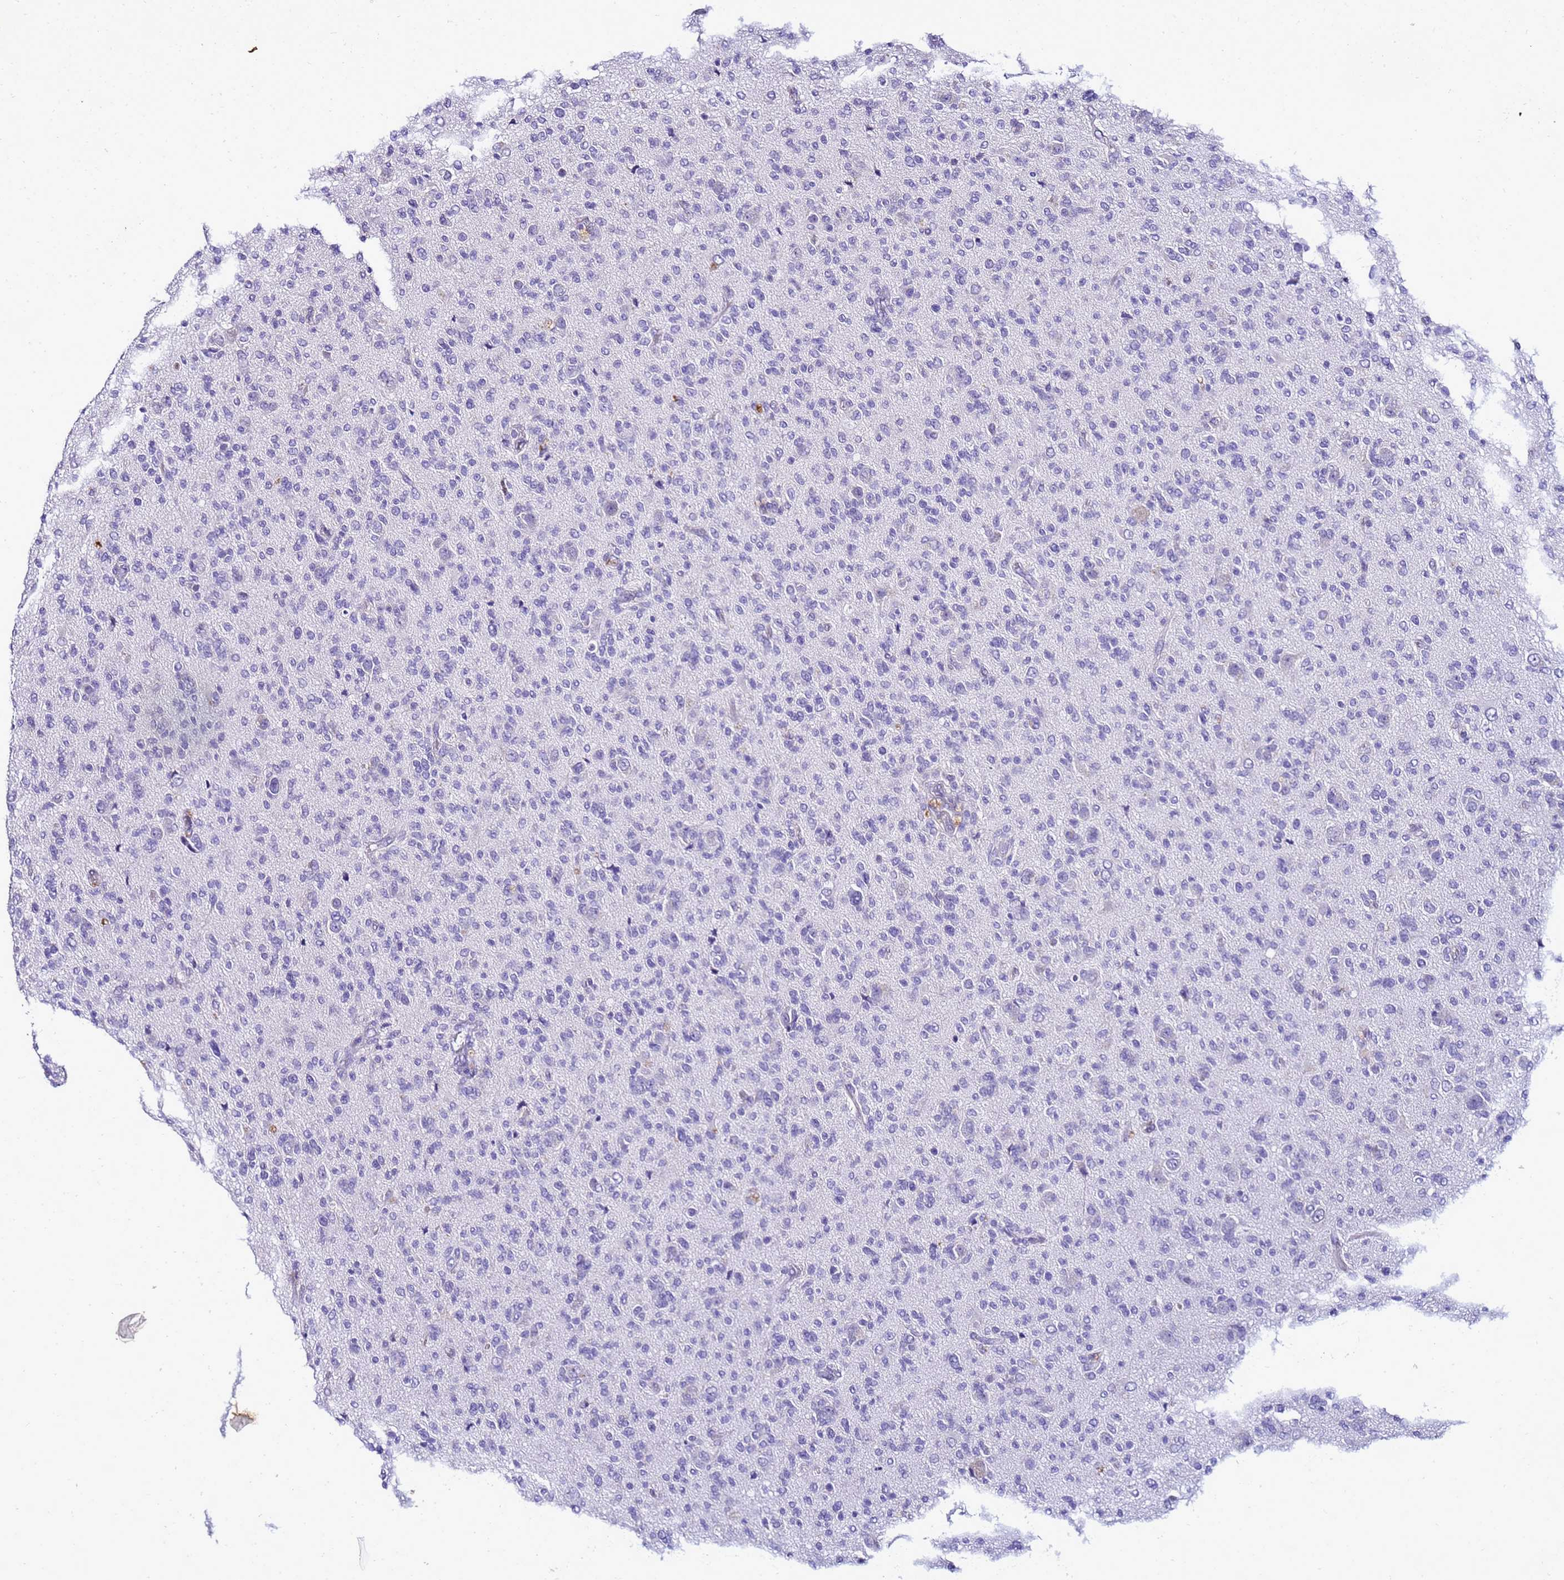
{"staining": {"intensity": "negative", "quantity": "none", "location": "none"}, "tissue": "glioma", "cell_type": "Tumor cells", "image_type": "cancer", "snomed": [{"axis": "morphology", "description": "Glioma, malignant, High grade"}, {"axis": "topography", "description": "Brain"}], "caption": "Immunohistochemical staining of human glioma demonstrates no significant expression in tumor cells. (DAB (3,3'-diaminobenzidine) immunohistochemistry, high magnification).", "gene": "FAM166B", "patient": {"sex": "female", "age": 57}}